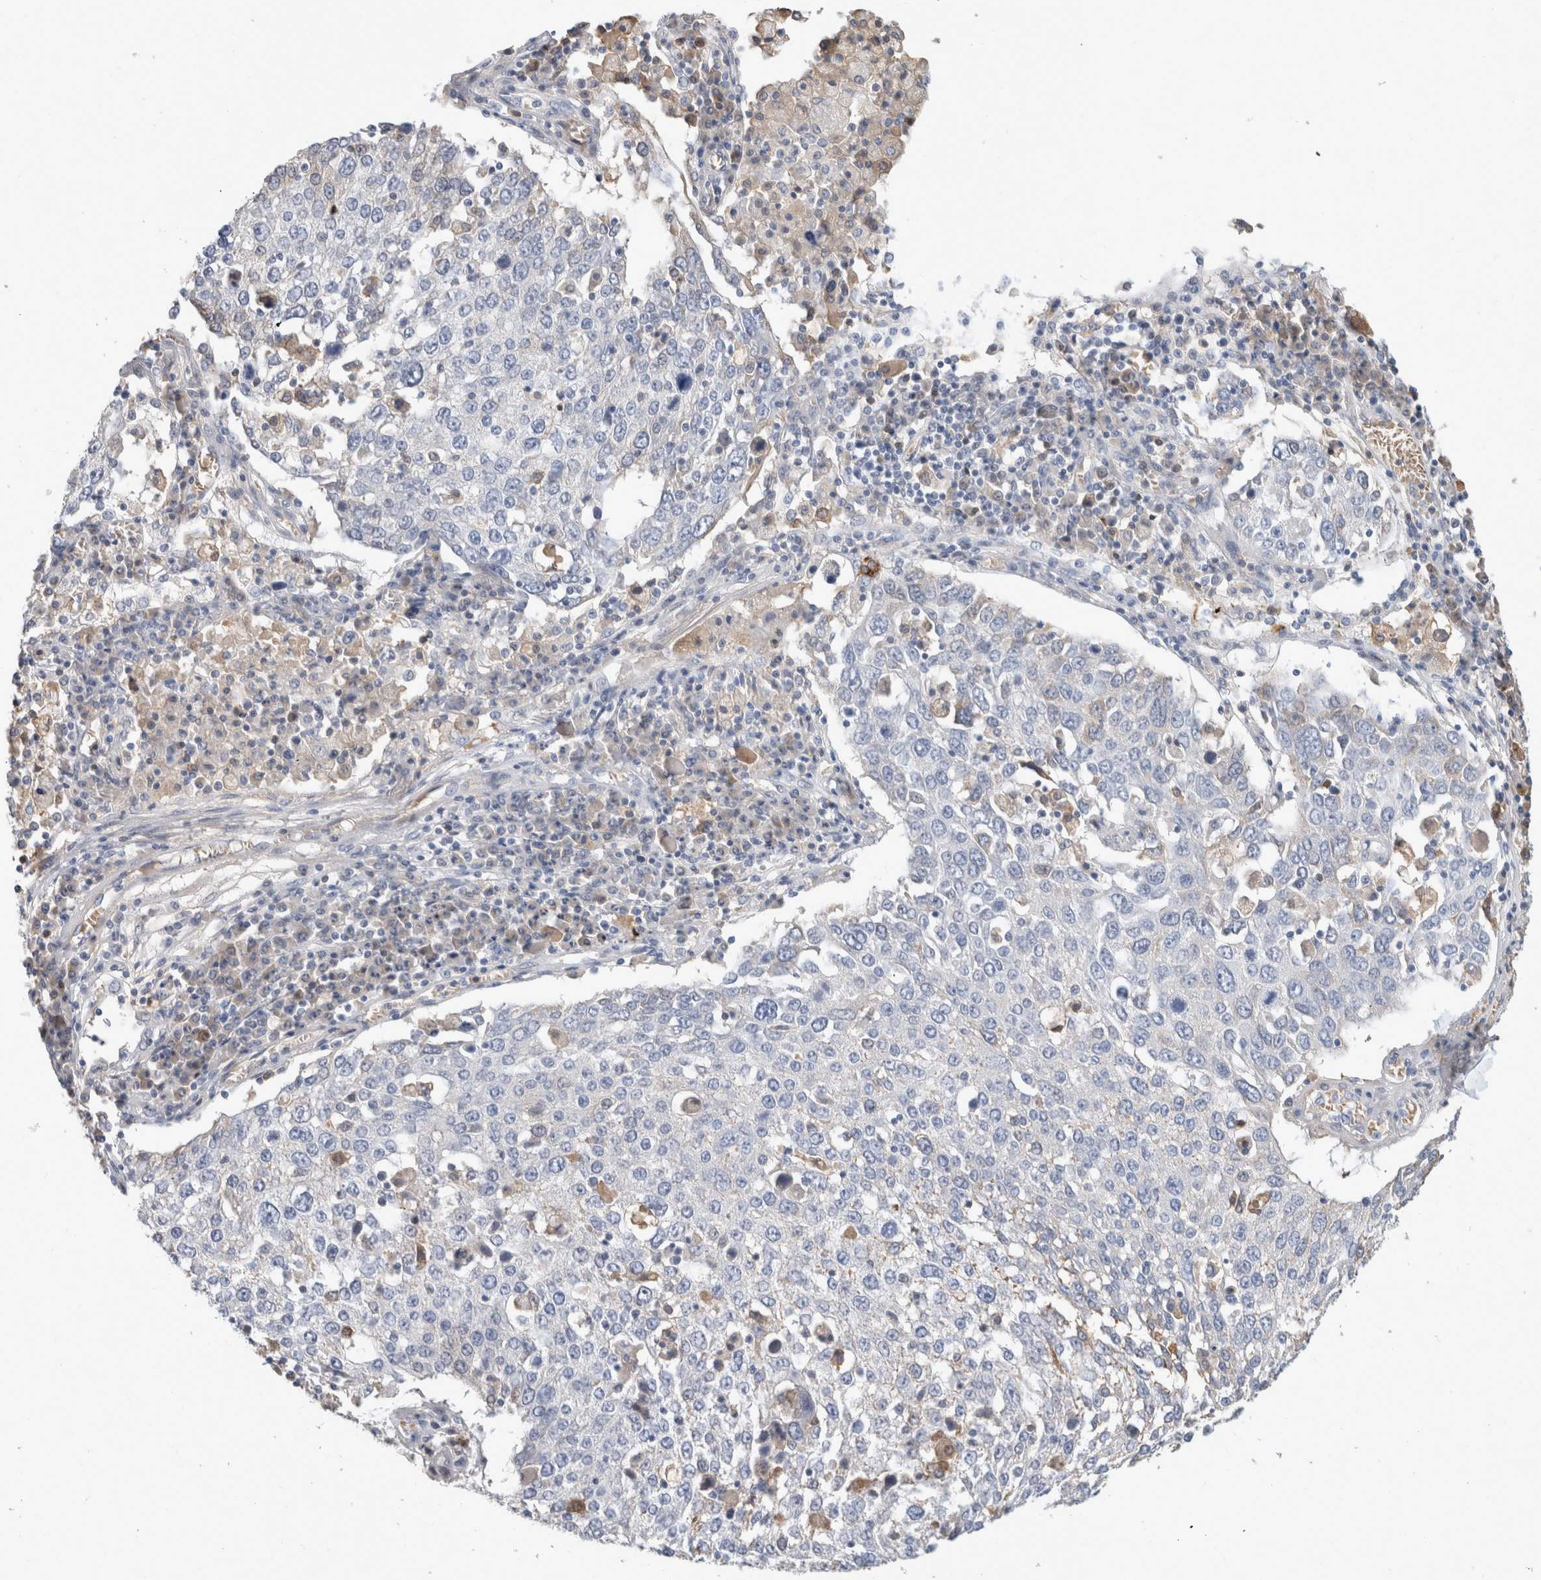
{"staining": {"intensity": "negative", "quantity": "none", "location": "none"}, "tissue": "lung cancer", "cell_type": "Tumor cells", "image_type": "cancer", "snomed": [{"axis": "morphology", "description": "Squamous cell carcinoma, NOS"}, {"axis": "topography", "description": "Lung"}], "caption": "Photomicrograph shows no significant protein staining in tumor cells of lung squamous cell carcinoma.", "gene": "SCGB1A1", "patient": {"sex": "male", "age": 65}}